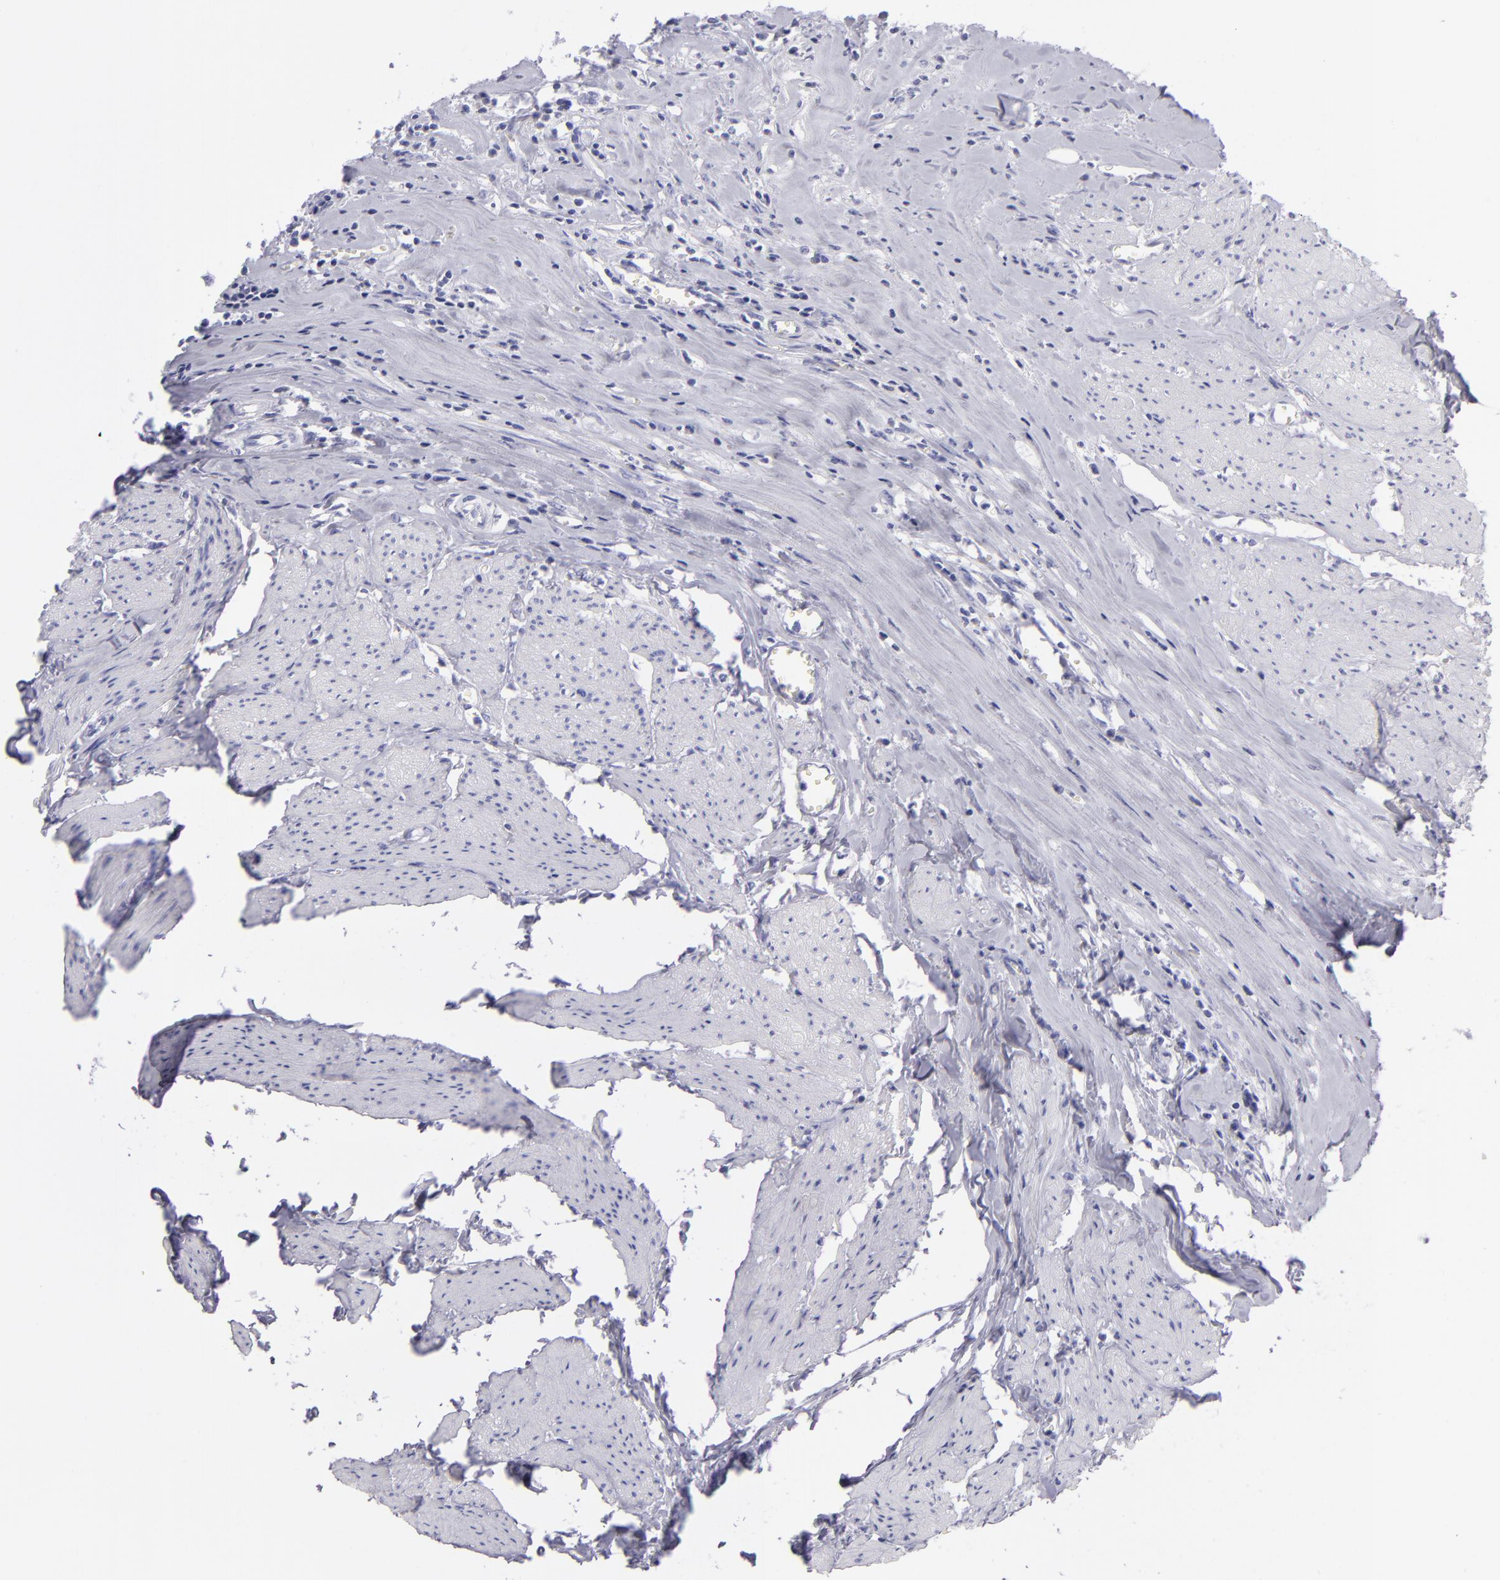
{"staining": {"intensity": "negative", "quantity": "none", "location": "none"}, "tissue": "urothelial cancer", "cell_type": "Tumor cells", "image_type": "cancer", "snomed": [{"axis": "morphology", "description": "Urothelial carcinoma, High grade"}, {"axis": "topography", "description": "Urinary bladder"}], "caption": "Tumor cells show no significant staining in high-grade urothelial carcinoma. (DAB (3,3'-diaminobenzidine) IHC visualized using brightfield microscopy, high magnification).", "gene": "PVALB", "patient": {"sex": "male", "age": 54}}